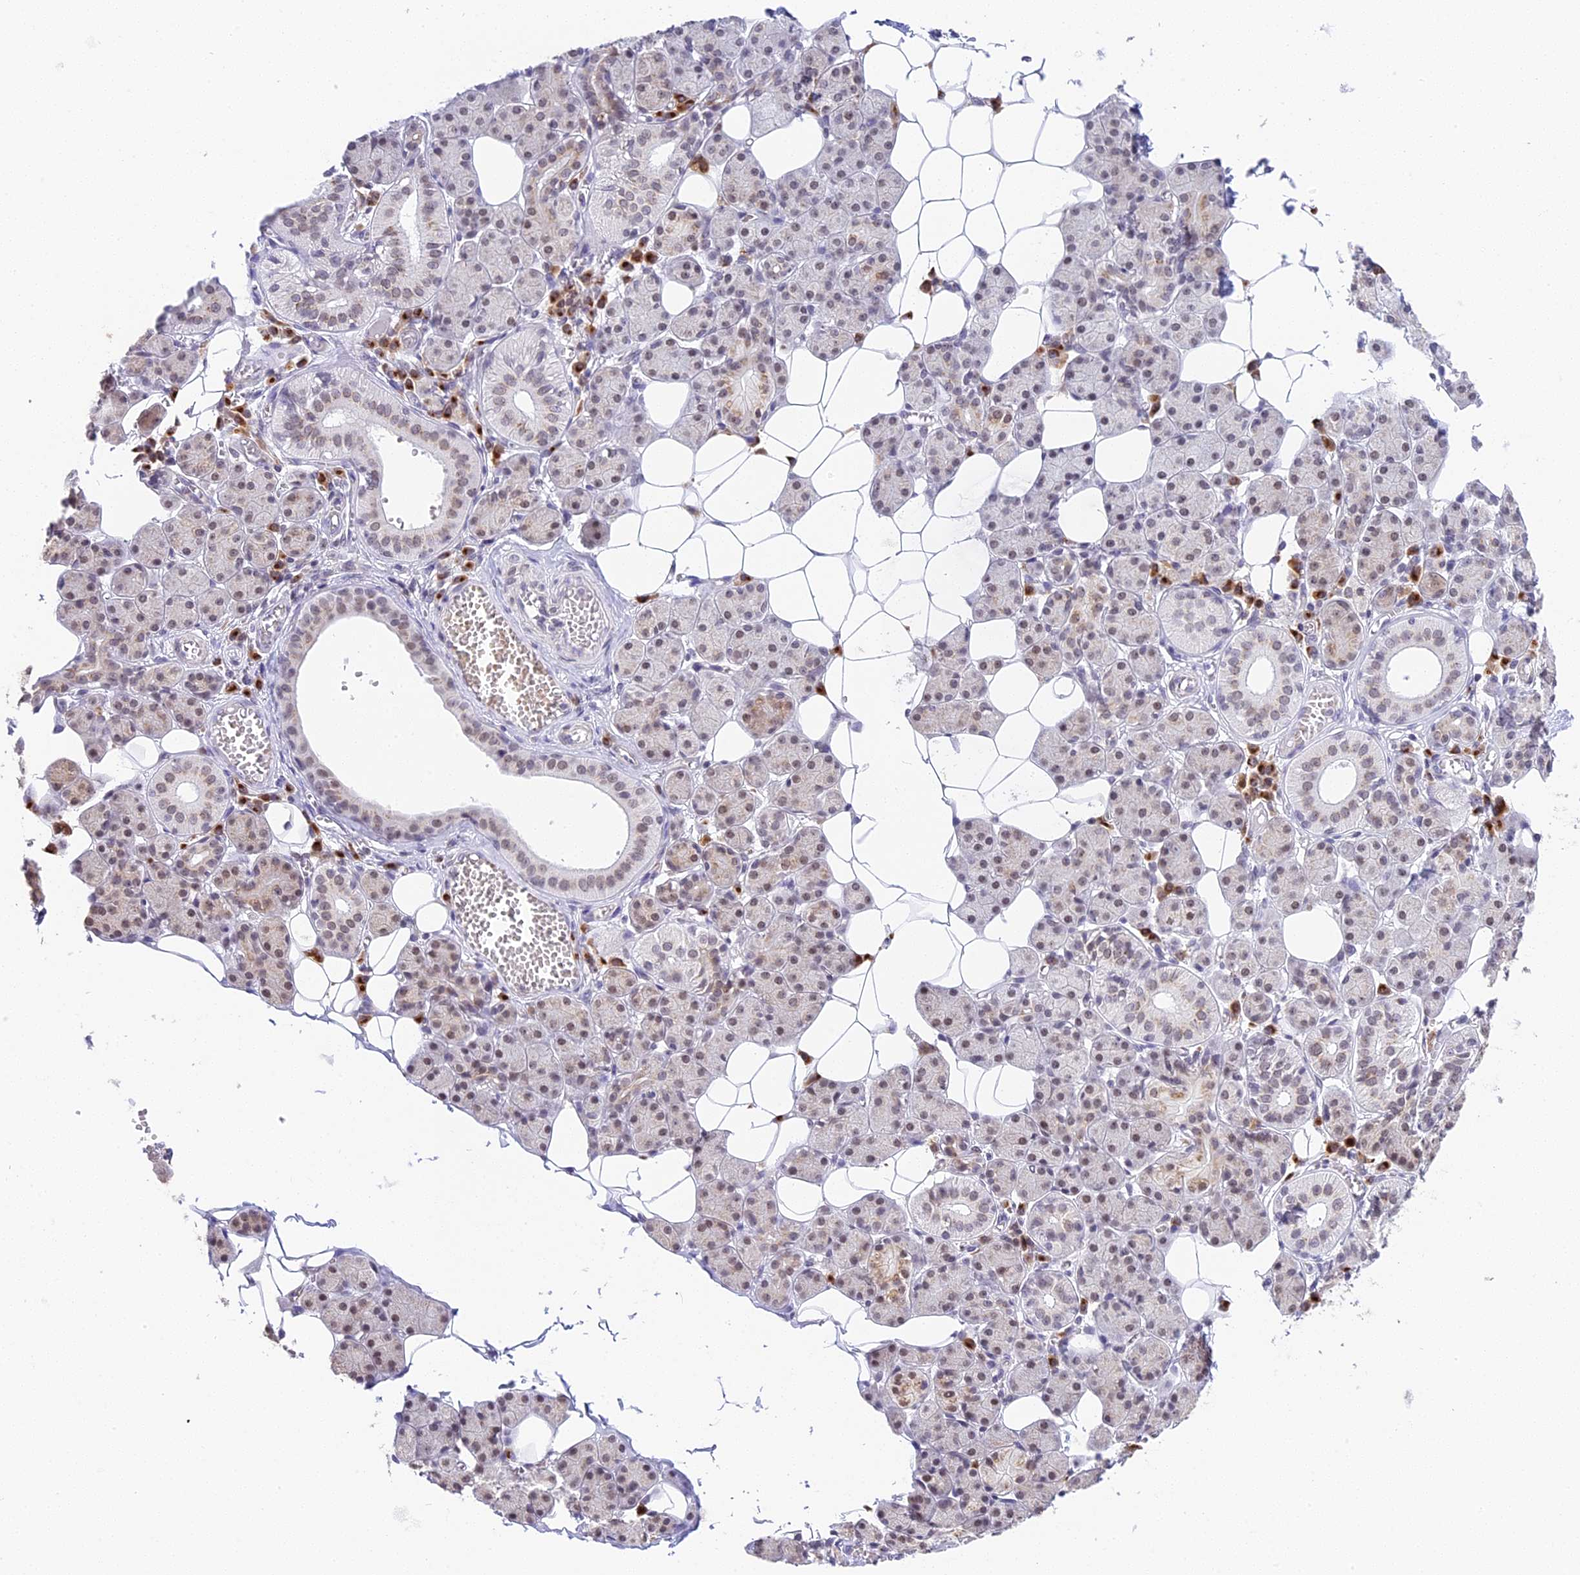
{"staining": {"intensity": "moderate", "quantity": "<25%", "location": "cytoplasmic/membranous,nuclear"}, "tissue": "salivary gland", "cell_type": "Glandular cells", "image_type": "normal", "snomed": [{"axis": "morphology", "description": "Normal tissue, NOS"}, {"axis": "topography", "description": "Salivary gland"}], "caption": "Immunohistochemistry image of benign salivary gland: human salivary gland stained using immunohistochemistry (IHC) reveals low levels of moderate protein expression localized specifically in the cytoplasmic/membranous,nuclear of glandular cells, appearing as a cytoplasmic/membranous,nuclear brown color.", "gene": "HEATR5B", "patient": {"sex": "female", "age": 33}}